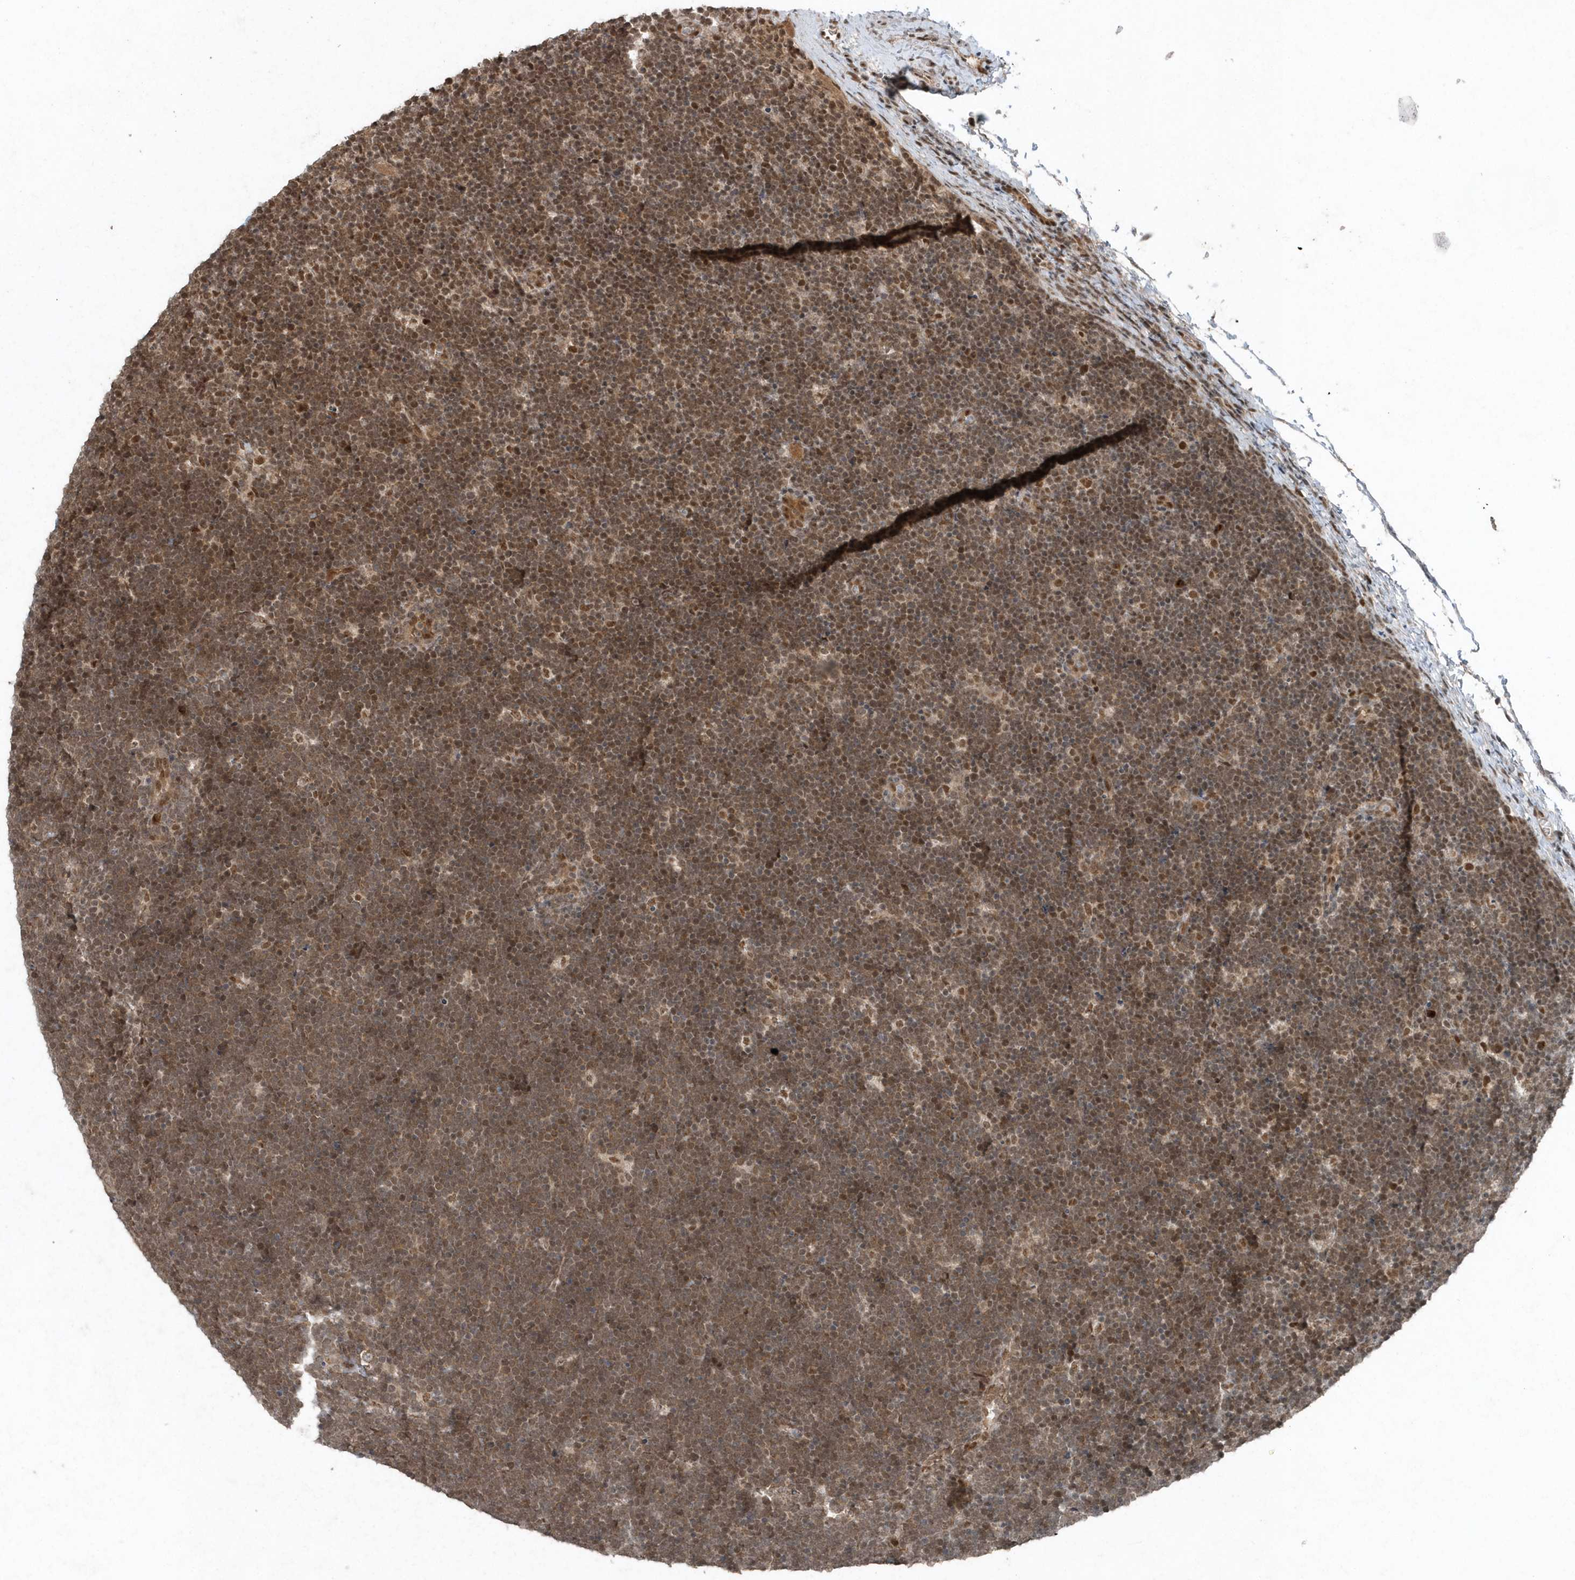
{"staining": {"intensity": "moderate", "quantity": ">75%", "location": "cytoplasmic/membranous,nuclear"}, "tissue": "lymphoma", "cell_type": "Tumor cells", "image_type": "cancer", "snomed": [{"axis": "morphology", "description": "Malignant lymphoma, non-Hodgkin's type, High grade"}, {"axis": "topography", "description": "Lymph node"}], "caption": "IHC (DAB (3,3'-diaminobenzidine)) staining of lymphoma exhibits moderate cytoplasmic/membranous and nuclear protein expression in approximately >75% of tumor cells.", "gene": "QTRT2", "patient": {"sex": "male", "age": 13}}